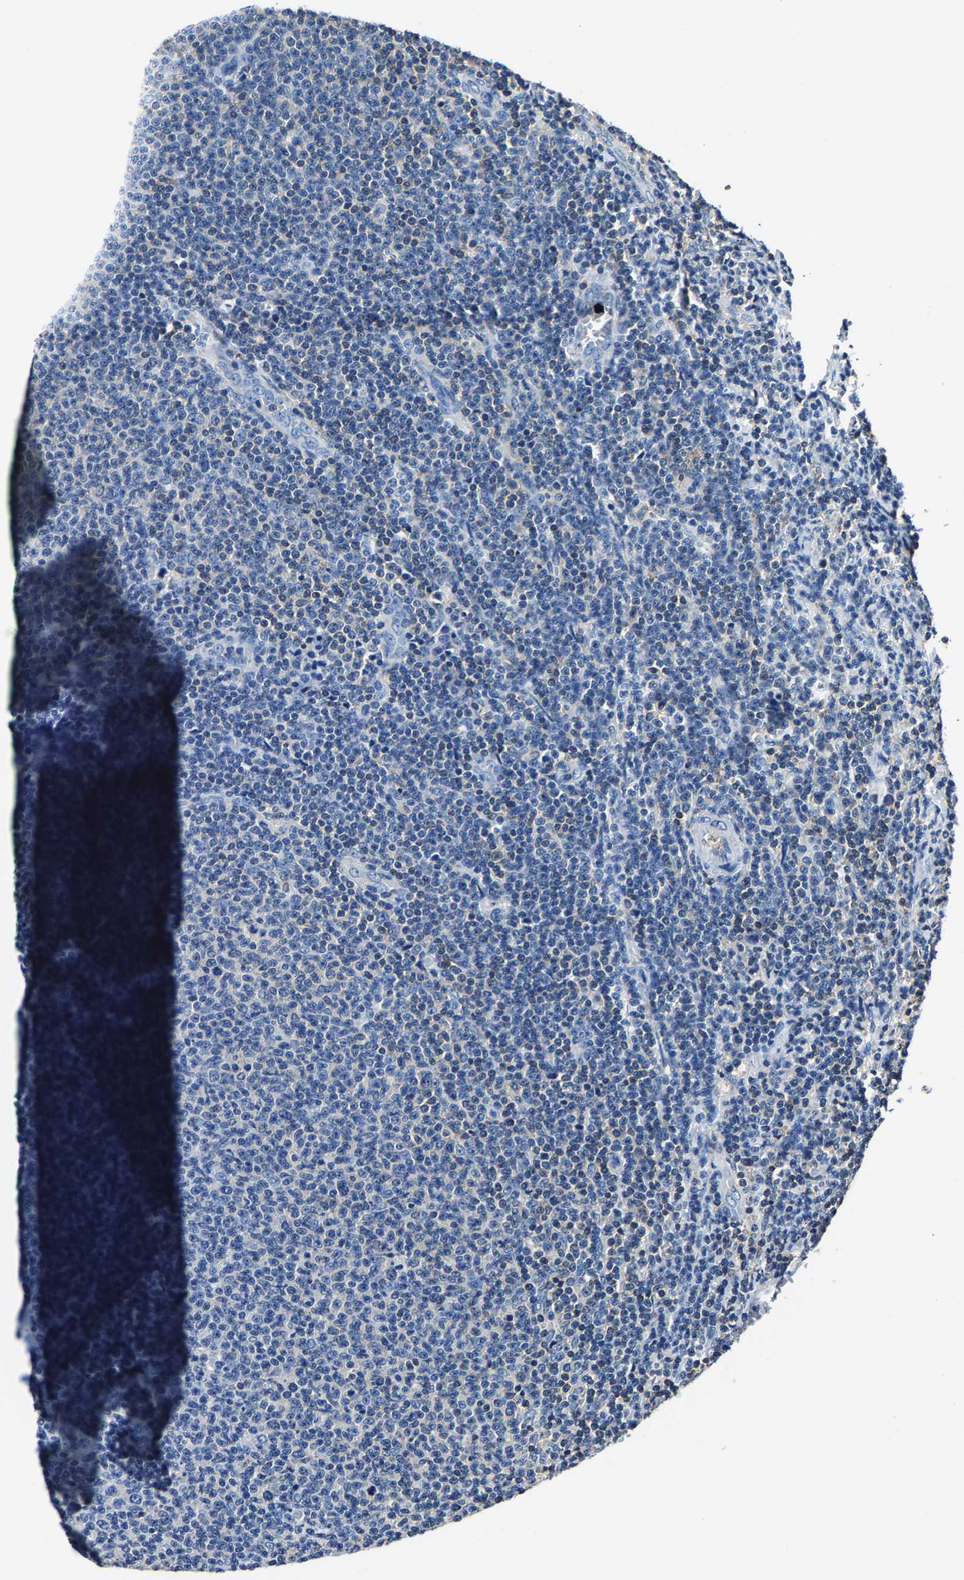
{"staining": {"intensity": "negative", "quantity": "none", "location": "none"}, "tissue": "lymphoma", "cell_type": "Tumor cells", "image_type": "cancer", "snomed": [{"axis": "morphology", "description": "Malignant lymphoma, non-Hodgkin's type, Low grade"}, {"axis": "topography", "description": "Lymph node"}], "caption": "Tumor cells are negative for brown protein staining in low-grade malignant lymphoma, non-Hodgkin's type. (DAB (3,3'-diaminobenzidine) IHC, high magnification).", "gene": "ALDOB", "patient": {"sex": "male", "age": 66}}